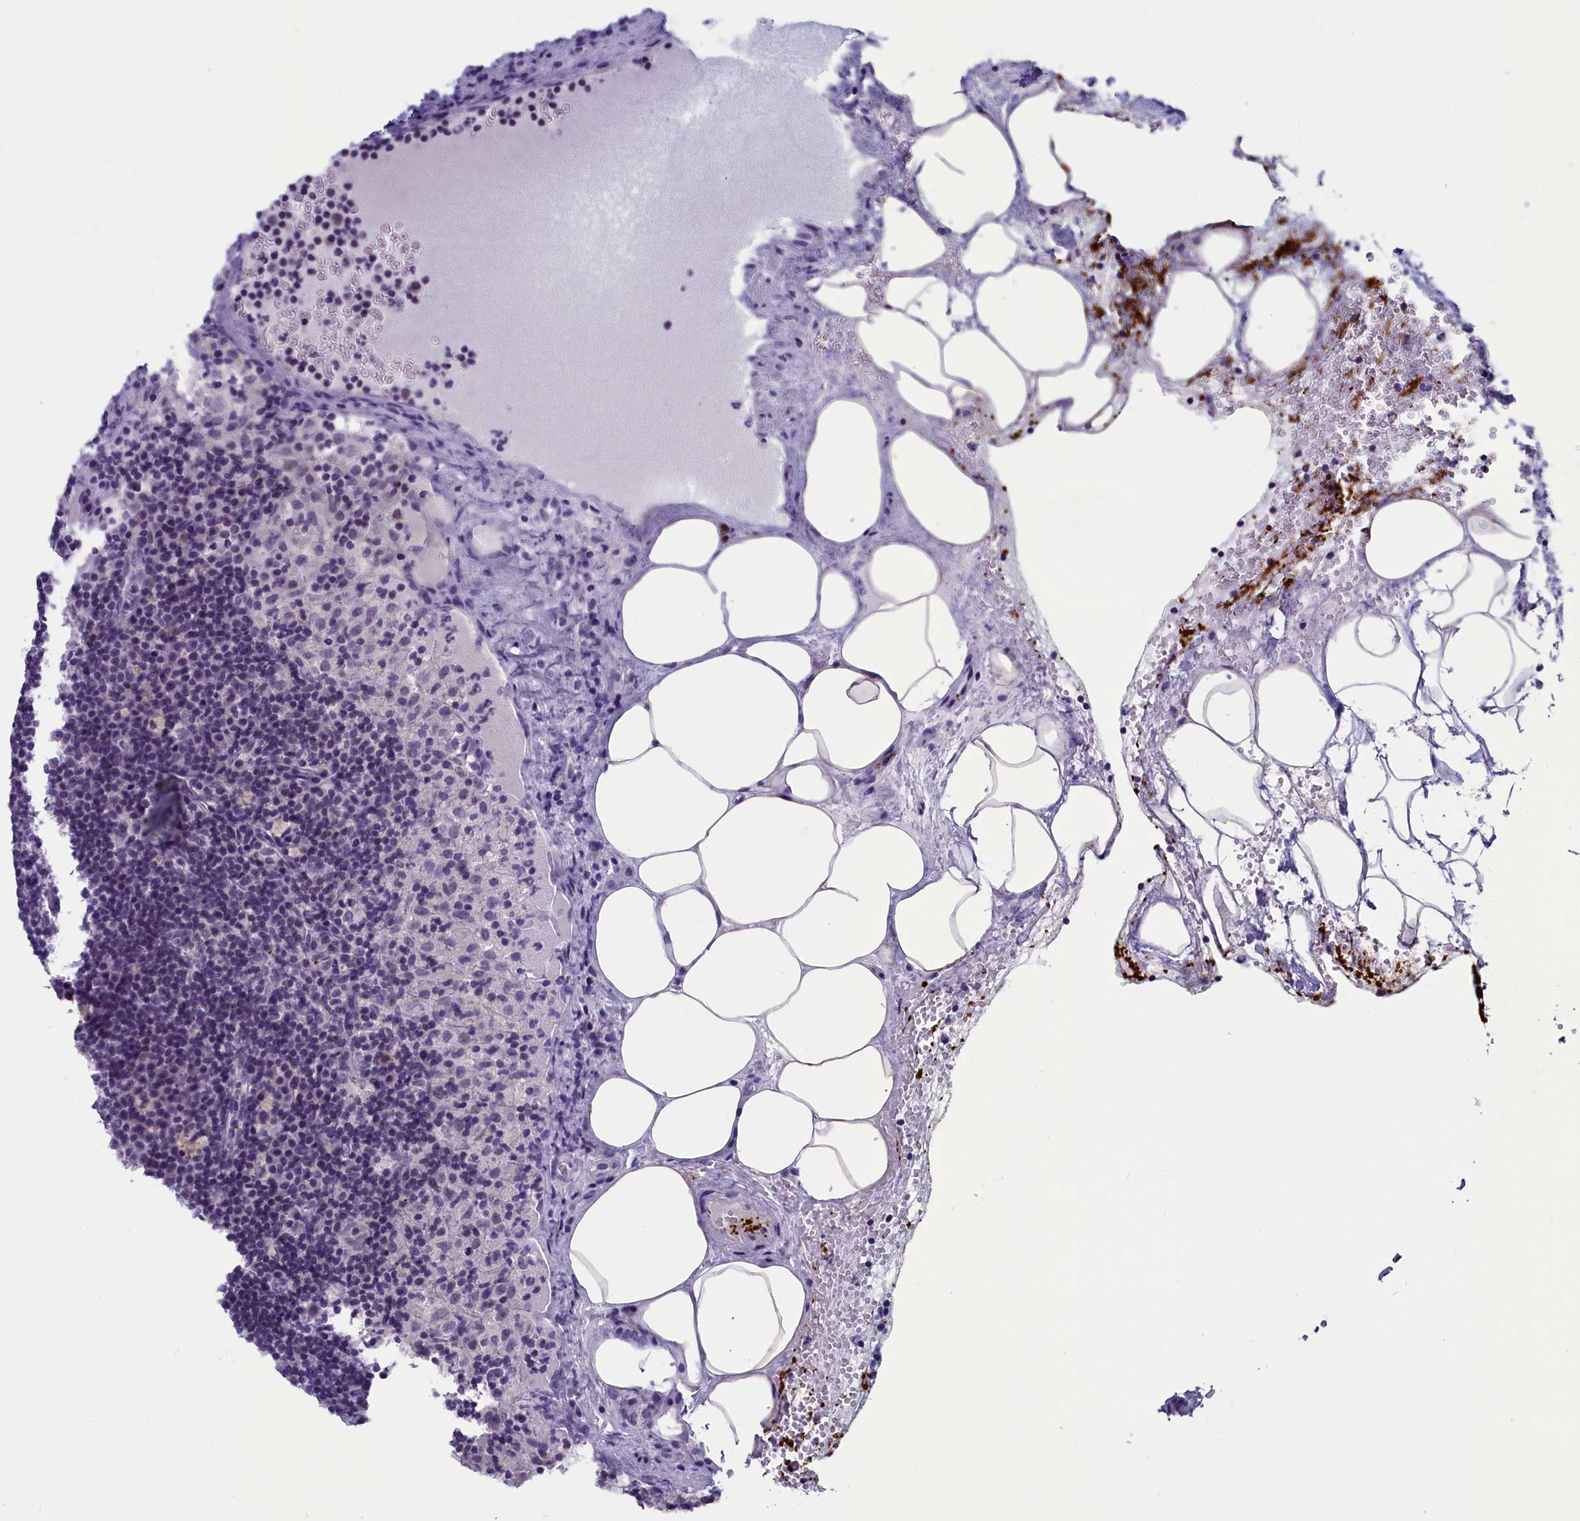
{"staining": {"intensity": "negative", "quantity": "none", "location": "none"}, "tissue": "lymph node", "cell_type": "Germinal center cells", "image_type": "normal", "snomed": [{"axis": "morphology", "description": "Normal tissue, NOS"}, {"axis": "topography", "description": "Lymph node"}], "caption": "Germinal center cells are negative for protein expression in unremarkable human lymph node. (DAB immunohistochemistry, high magnification).", "gene": "AIFM2", "patient": {"sex": "female", "age": 70}}